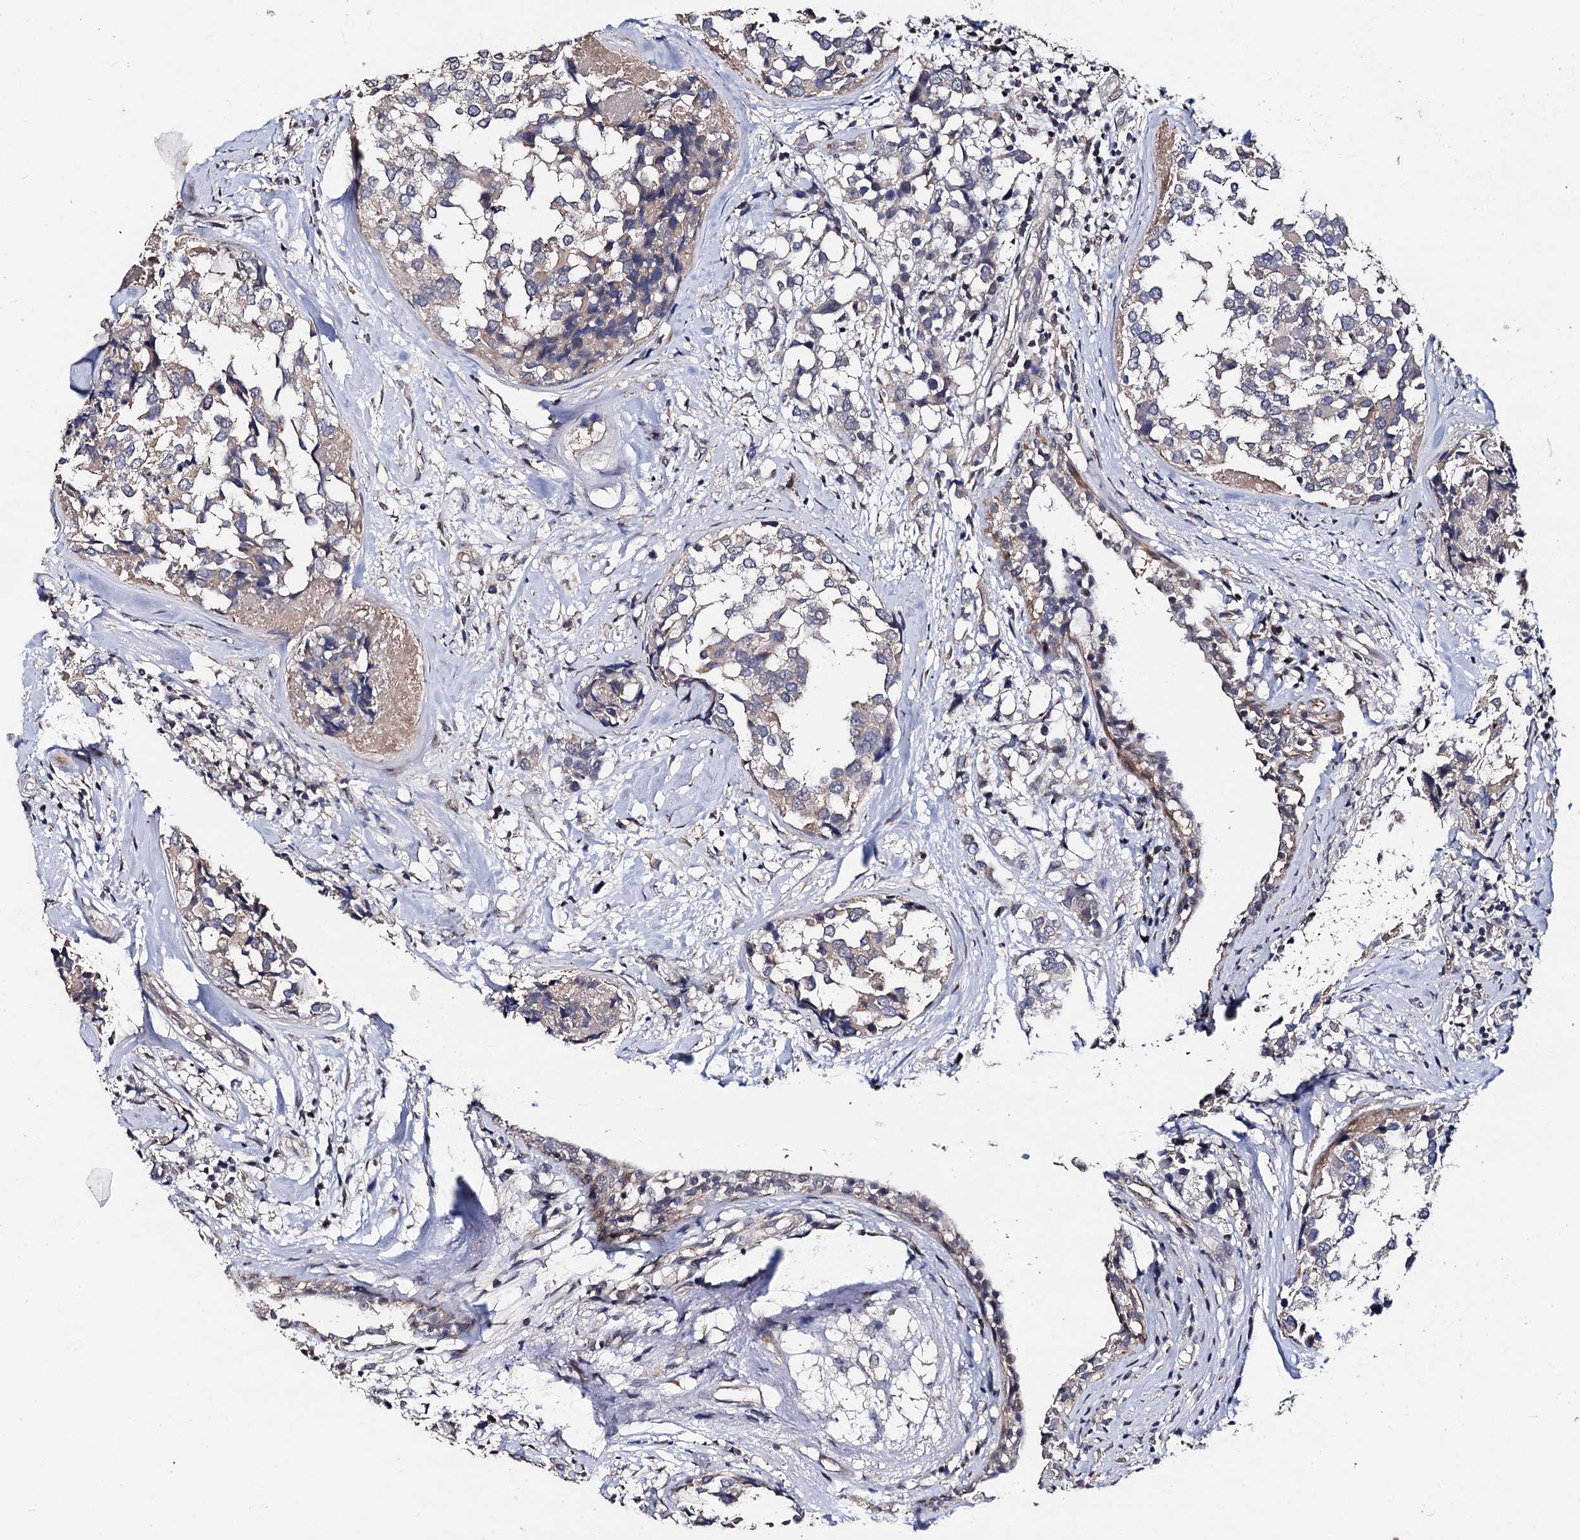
{"staining": {"intensity": "weak", "quantity": "<25%", "location": "cytoplasmic/membranous"}, "tissue": "breast cancer", "cell_type": "Tumor cells", "image_type": "cancer", "snomed": [{"axis": "morphology", "description": "Lobular carcinoma"}, {"axis": "topography", "description": "Breast"}], "caption": "Immunohistochemistry (IHC) image of neoplastic tissue: lobular carcinoma (breast) stained with DAB shows no significant protein positivity in tumor cells. Nuclei are stained in blue.", "gene": "PPTC7", "patient": {"sex": "female", "age": 59}}